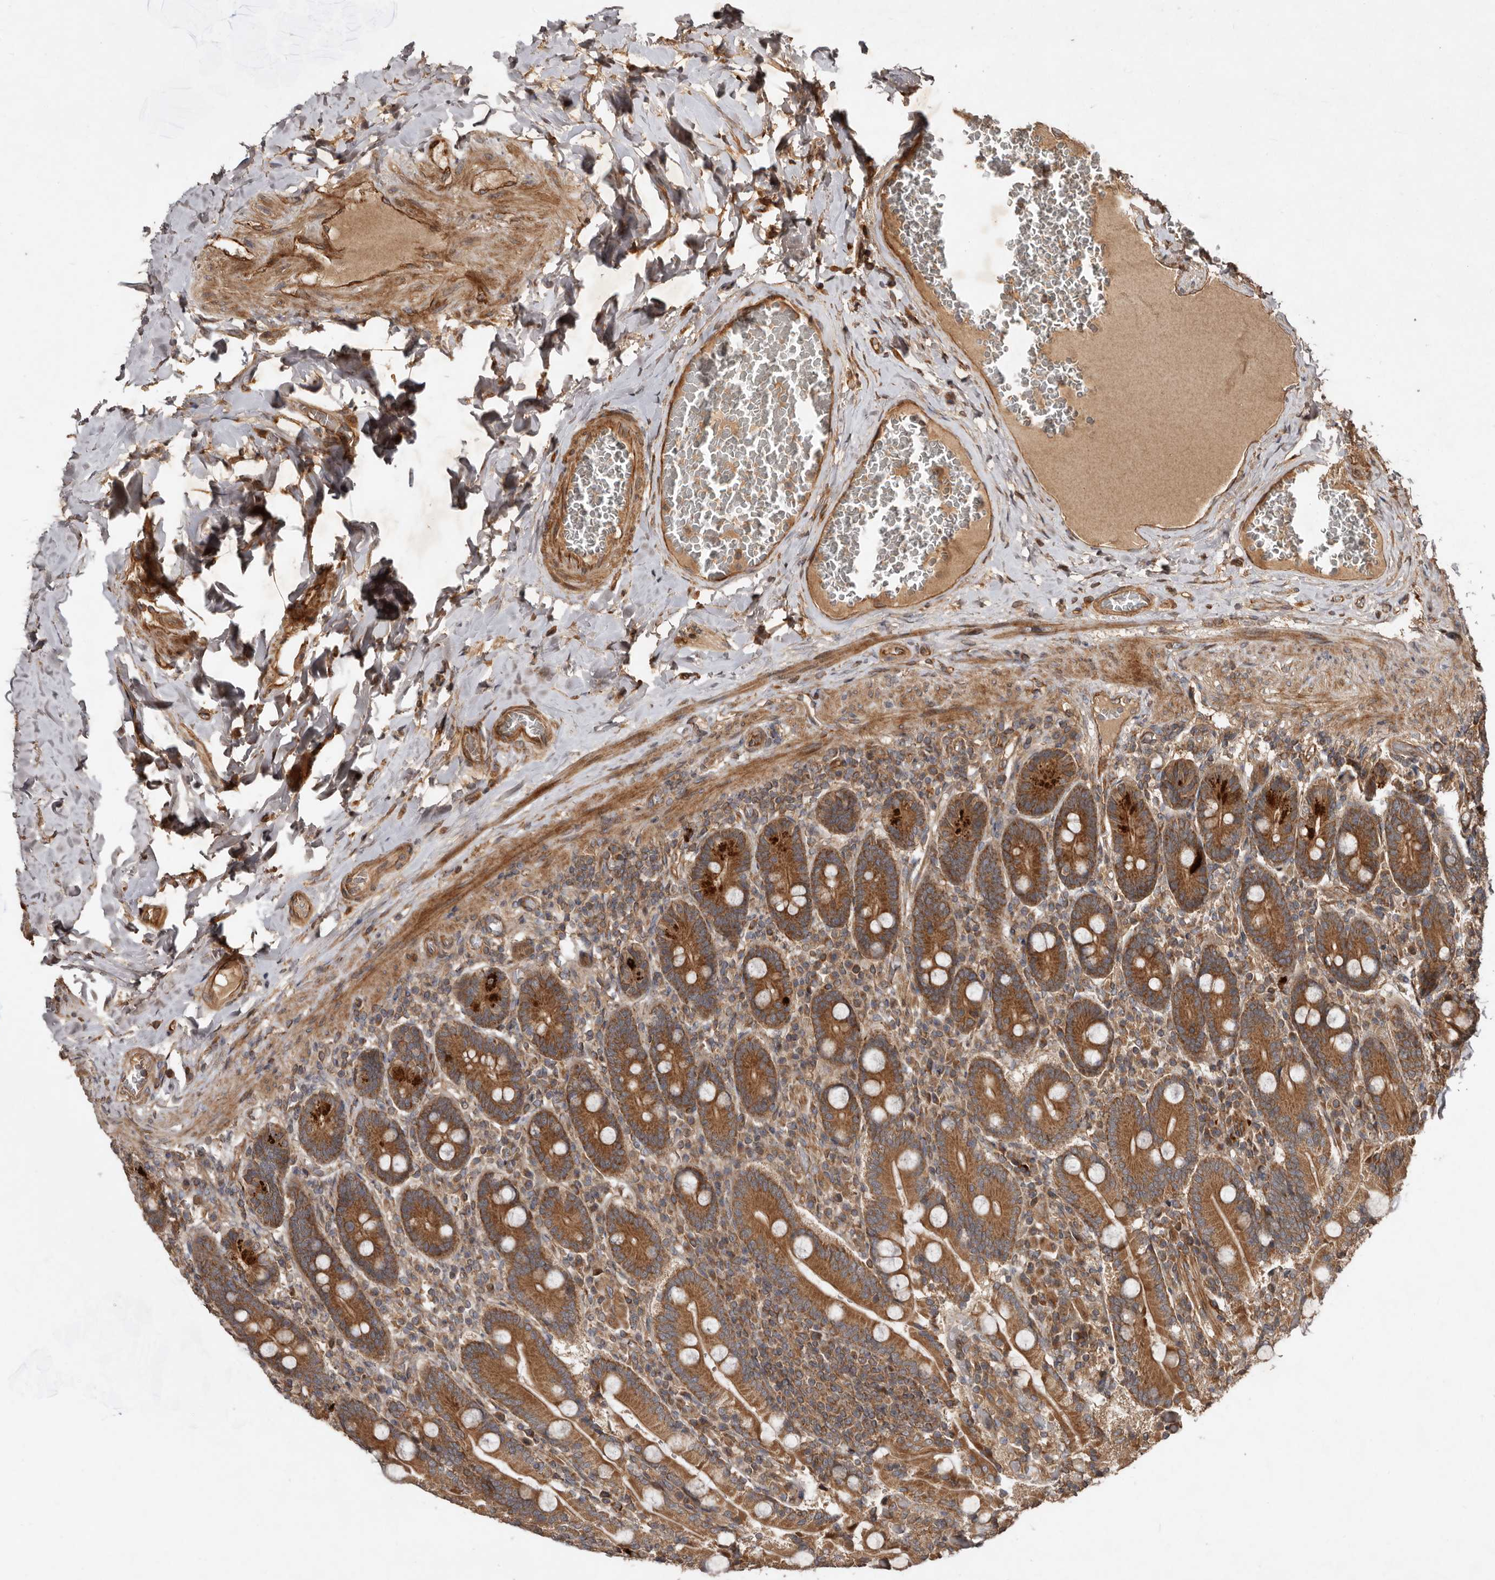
{"staining": {"intensity": "strong", "quantity": ">75%", "location": "cytoplasmic/membranous"}, "tissue": "duodenum", "cell_type": "Glandular cells", "image_type": "normal", "snomed": [{"axis": "morphology", "description": "Normal tissue, NOS"}, {"axis": "topography", "description": "Duodenum"}], "caption": "Protein expression analysis of benign duodenum exhibits strong cytoplasmic/membranous expression in about >75% of glandular cells. Using DAB (brown) and hematoxylin (blue) stains, captured at high magnification using brightfield microscopy.", "gene": "STK36", "patient": {"sex": "female", "age": 62}}